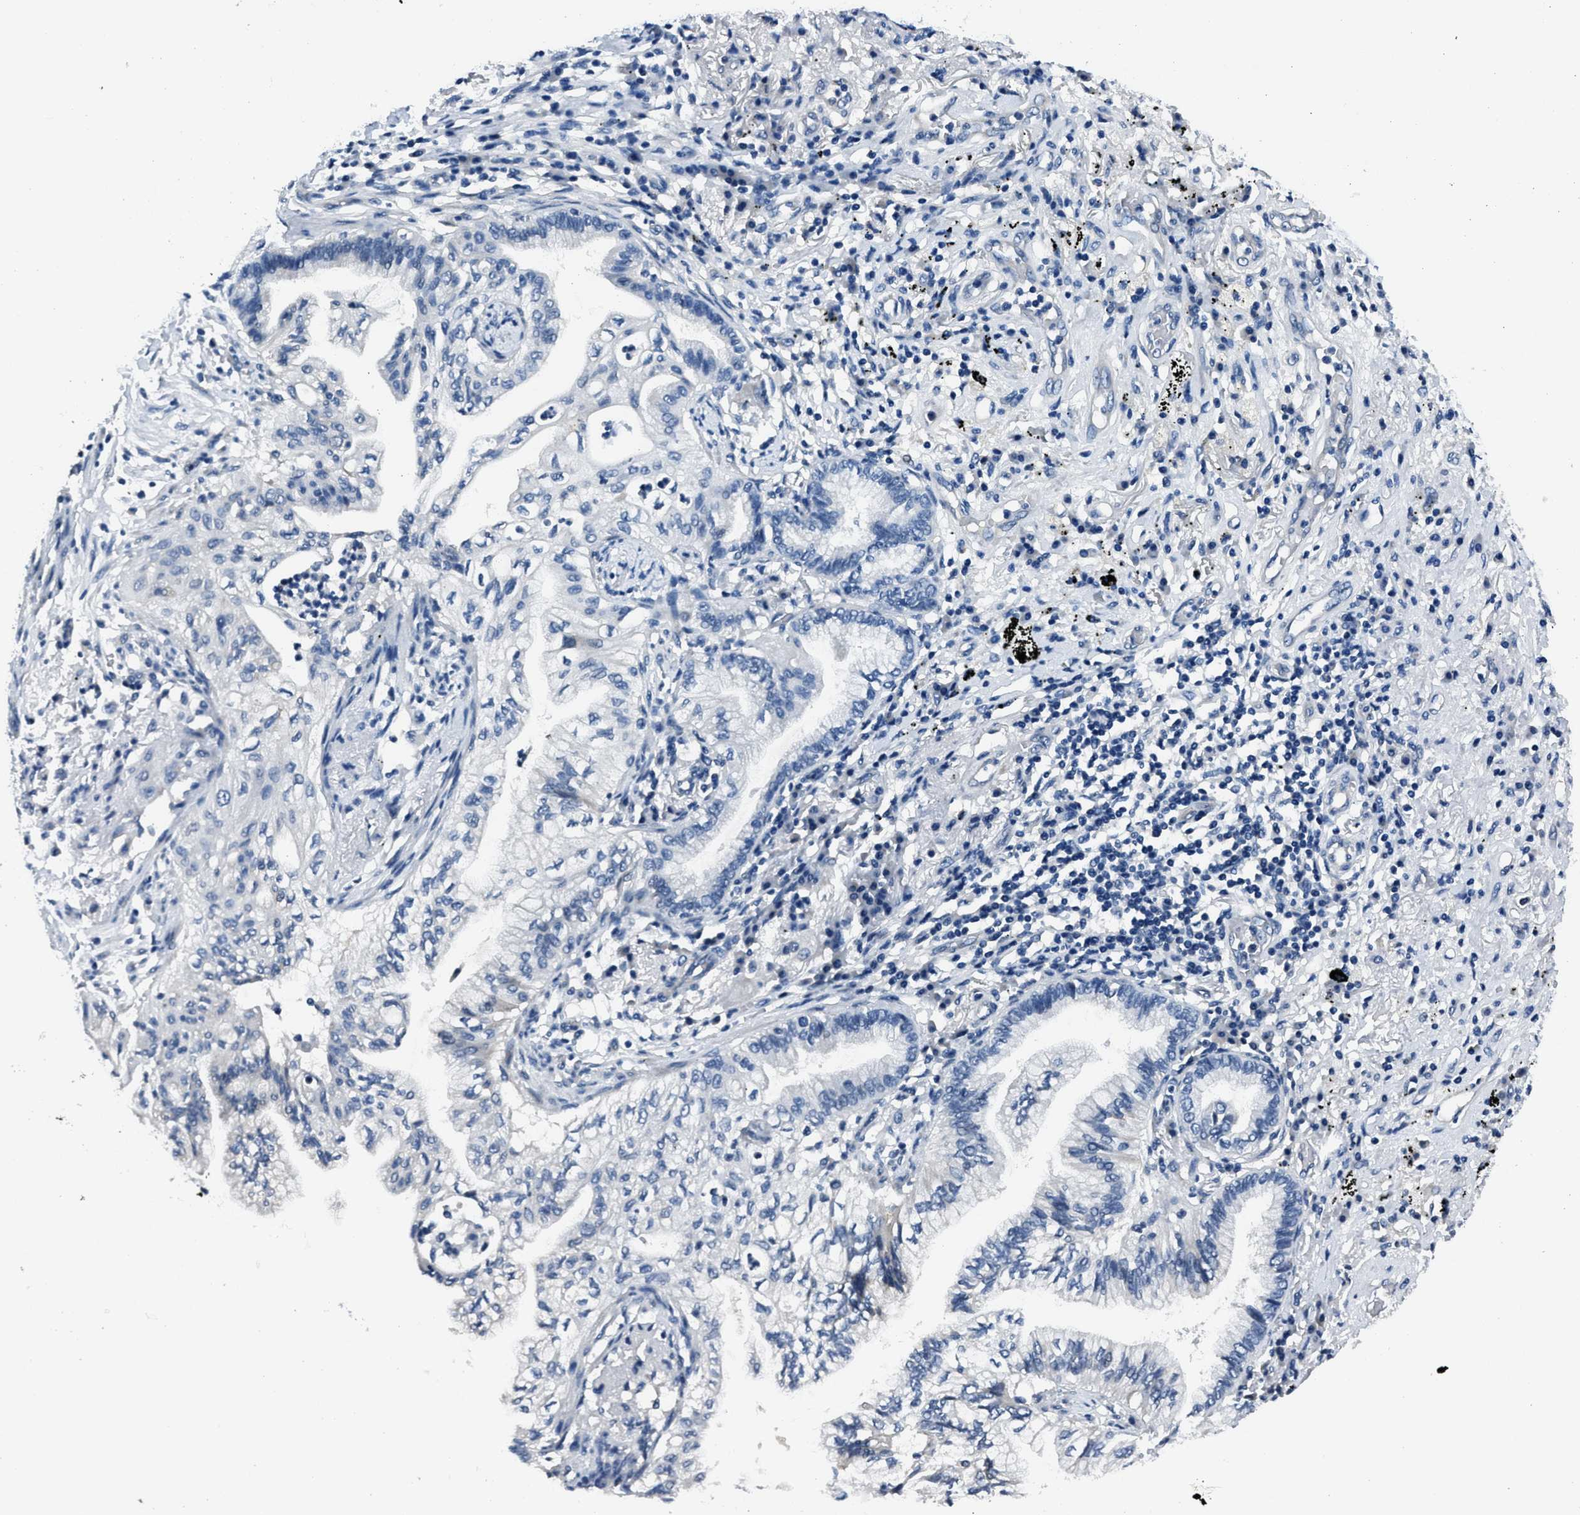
{"staining": {"intensity": "negative", "quantity": "none", "location": "none"}, "tissue": "lung cancer", "cell_type": "Tumor cells", "image_type": "cancer", "snomed": [{"axis": "morphology", "description": "Normal tissue, NOS"}, {"axis": "morphology", "description": "Adenocarcinoma, NOS"}, {"axis": "topography", "description": "Bronchus"}, {"axis": "topography", "description": "Lung"}], "caption": "Immunohistochemistry (IHC) photomicrograph of adenocarcinoma (lung) stained for a protein (brown), which reveals no staining in tumor cells.", "gene": "GJA3", "patient": {"sex": "female", "age": 70}}